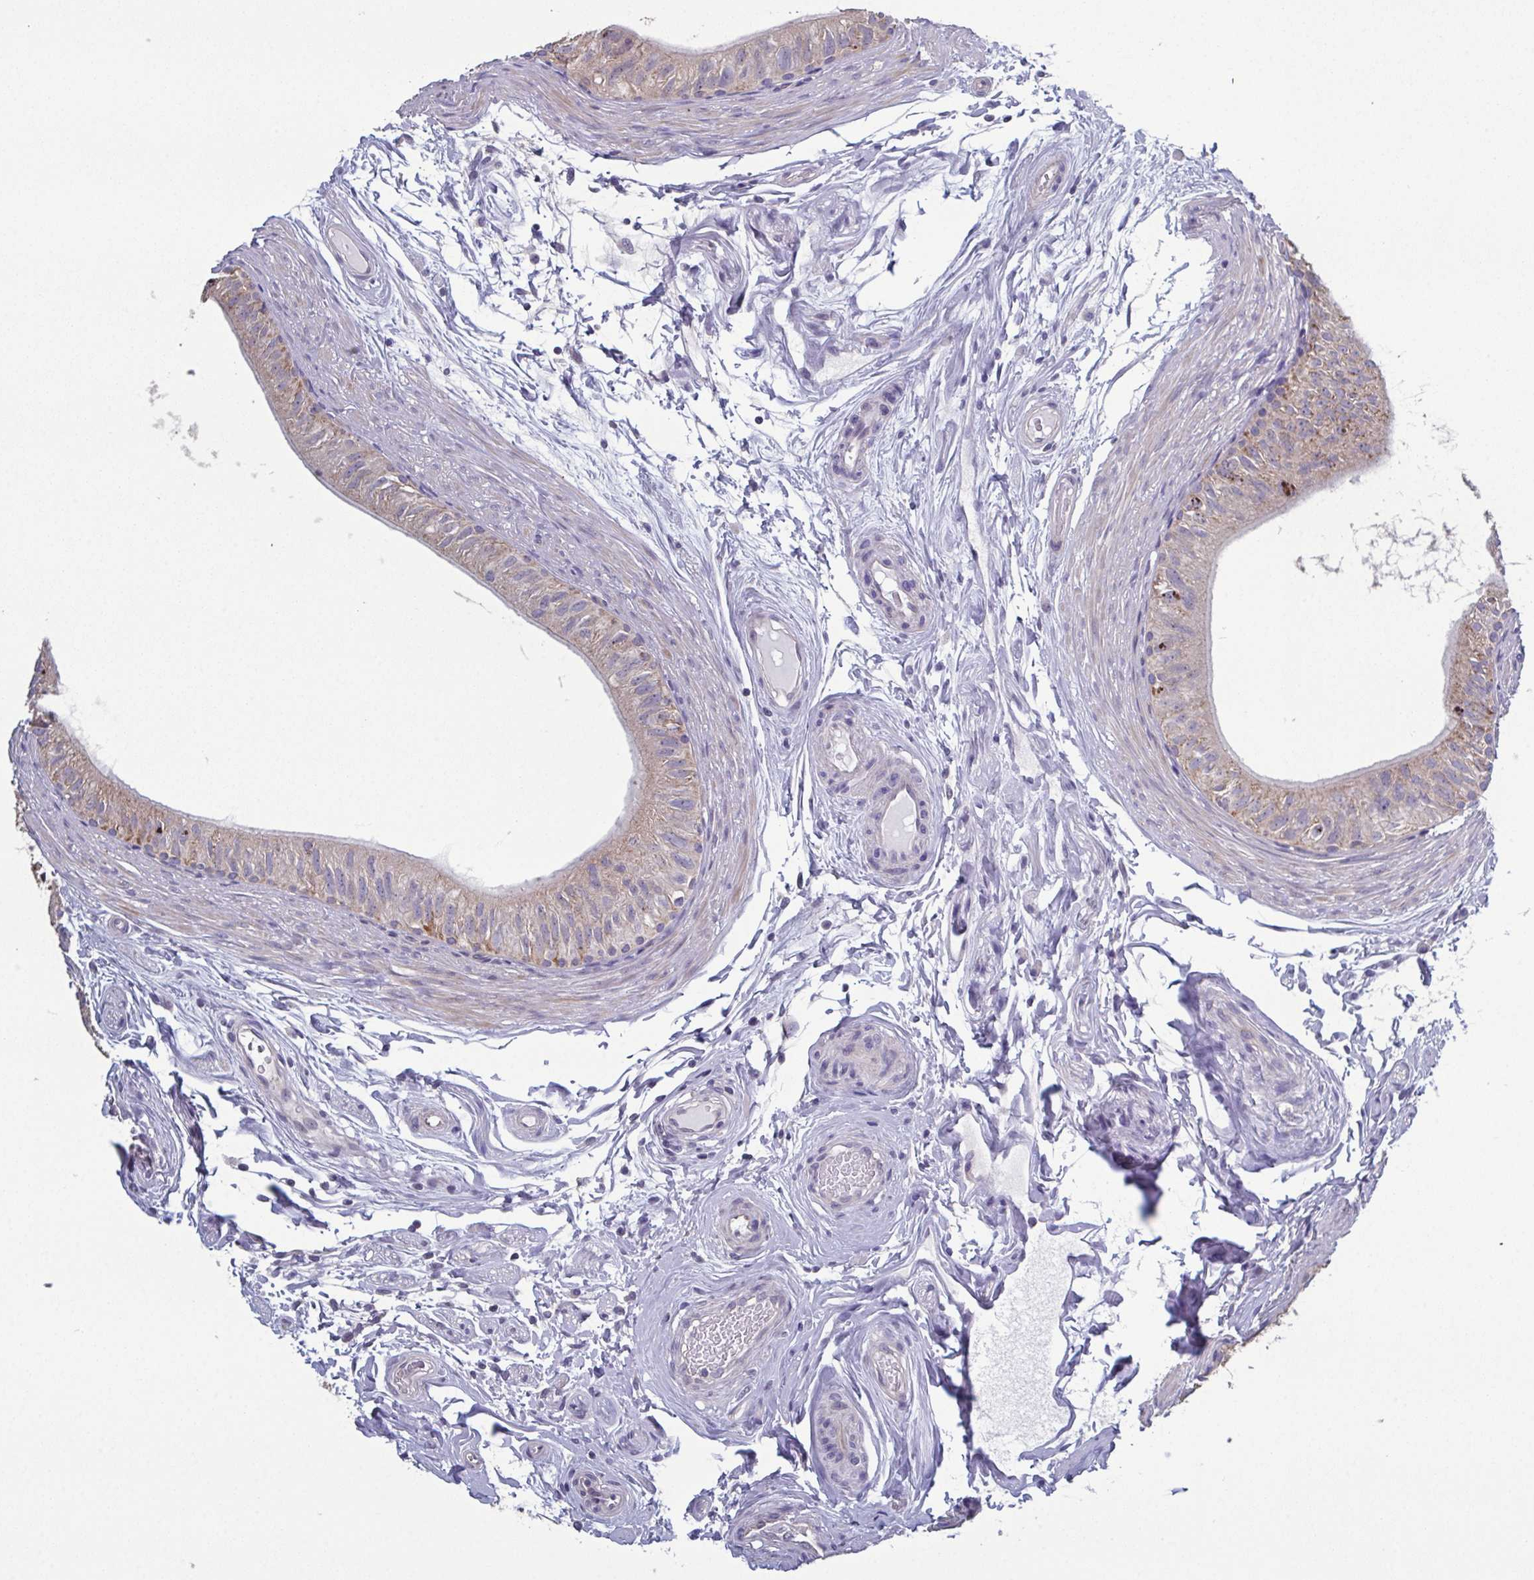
{"staining": {"intensity": "moderate", "quantity": "25%-75%", "location": "cytoplasmic/membranous"}, "tissue": "epididymis", "cell_type": "Glandular cells", "image_type": "normal", "snomed": [{"axis": "morphology", "description": "Normal tissue, NOS"}, {"axis": "topography", "description": "Epididymis"}], "caption": "This micrograph displays immunohistochemistry (IHC) staining of normal human epididymis, with medium moderate cytoplasmic/membranous staining in approximately 25%-75% of glandular cells.", "gene": "GLDC", "patient": {"sex": "male", "age": 36}}